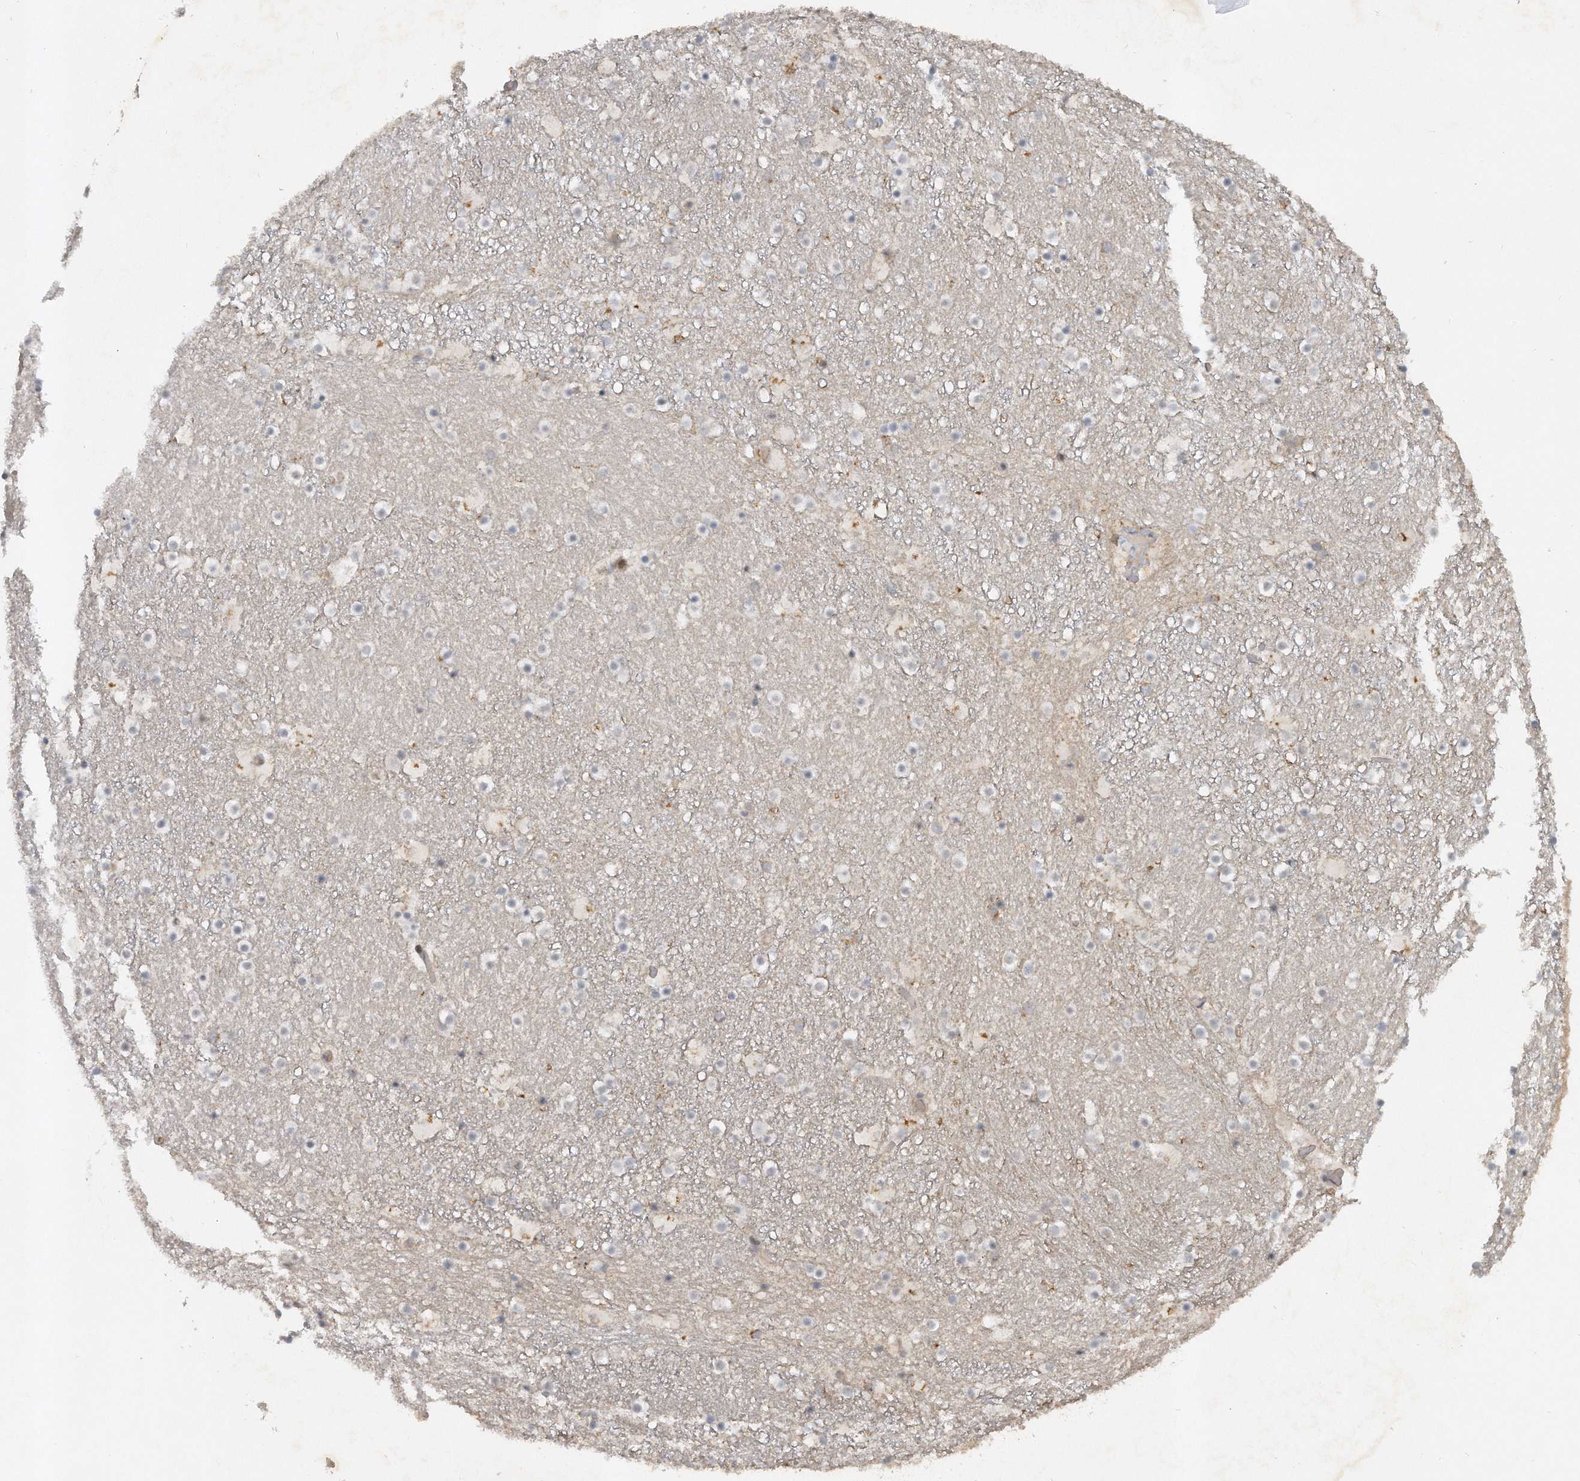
{"staining": {"intensity": "weak", "quantity": "<25%", "location": "cytoplasmic/membranous"}, "tissue": "caudate", "cell_type": "Glial cells", "image_type": "normal", "snomed": [{"axis": "morphology", "description": "Normal tissue, NOS"}, {"axis": "topography", "description": "Lateral ventricle wall"}], "caption": "High magnification brightfield microscopy of normal caudate stained with DAB (brown) and counterstained with hematoxylin (blue): glial cells show no significant staining. (DAB (3,3'-diaminobenzidine) immunohistochemistry (IHC), high magnification).", "gene": "PGBD2", "patient": {"sex": "male", "age": 45}}